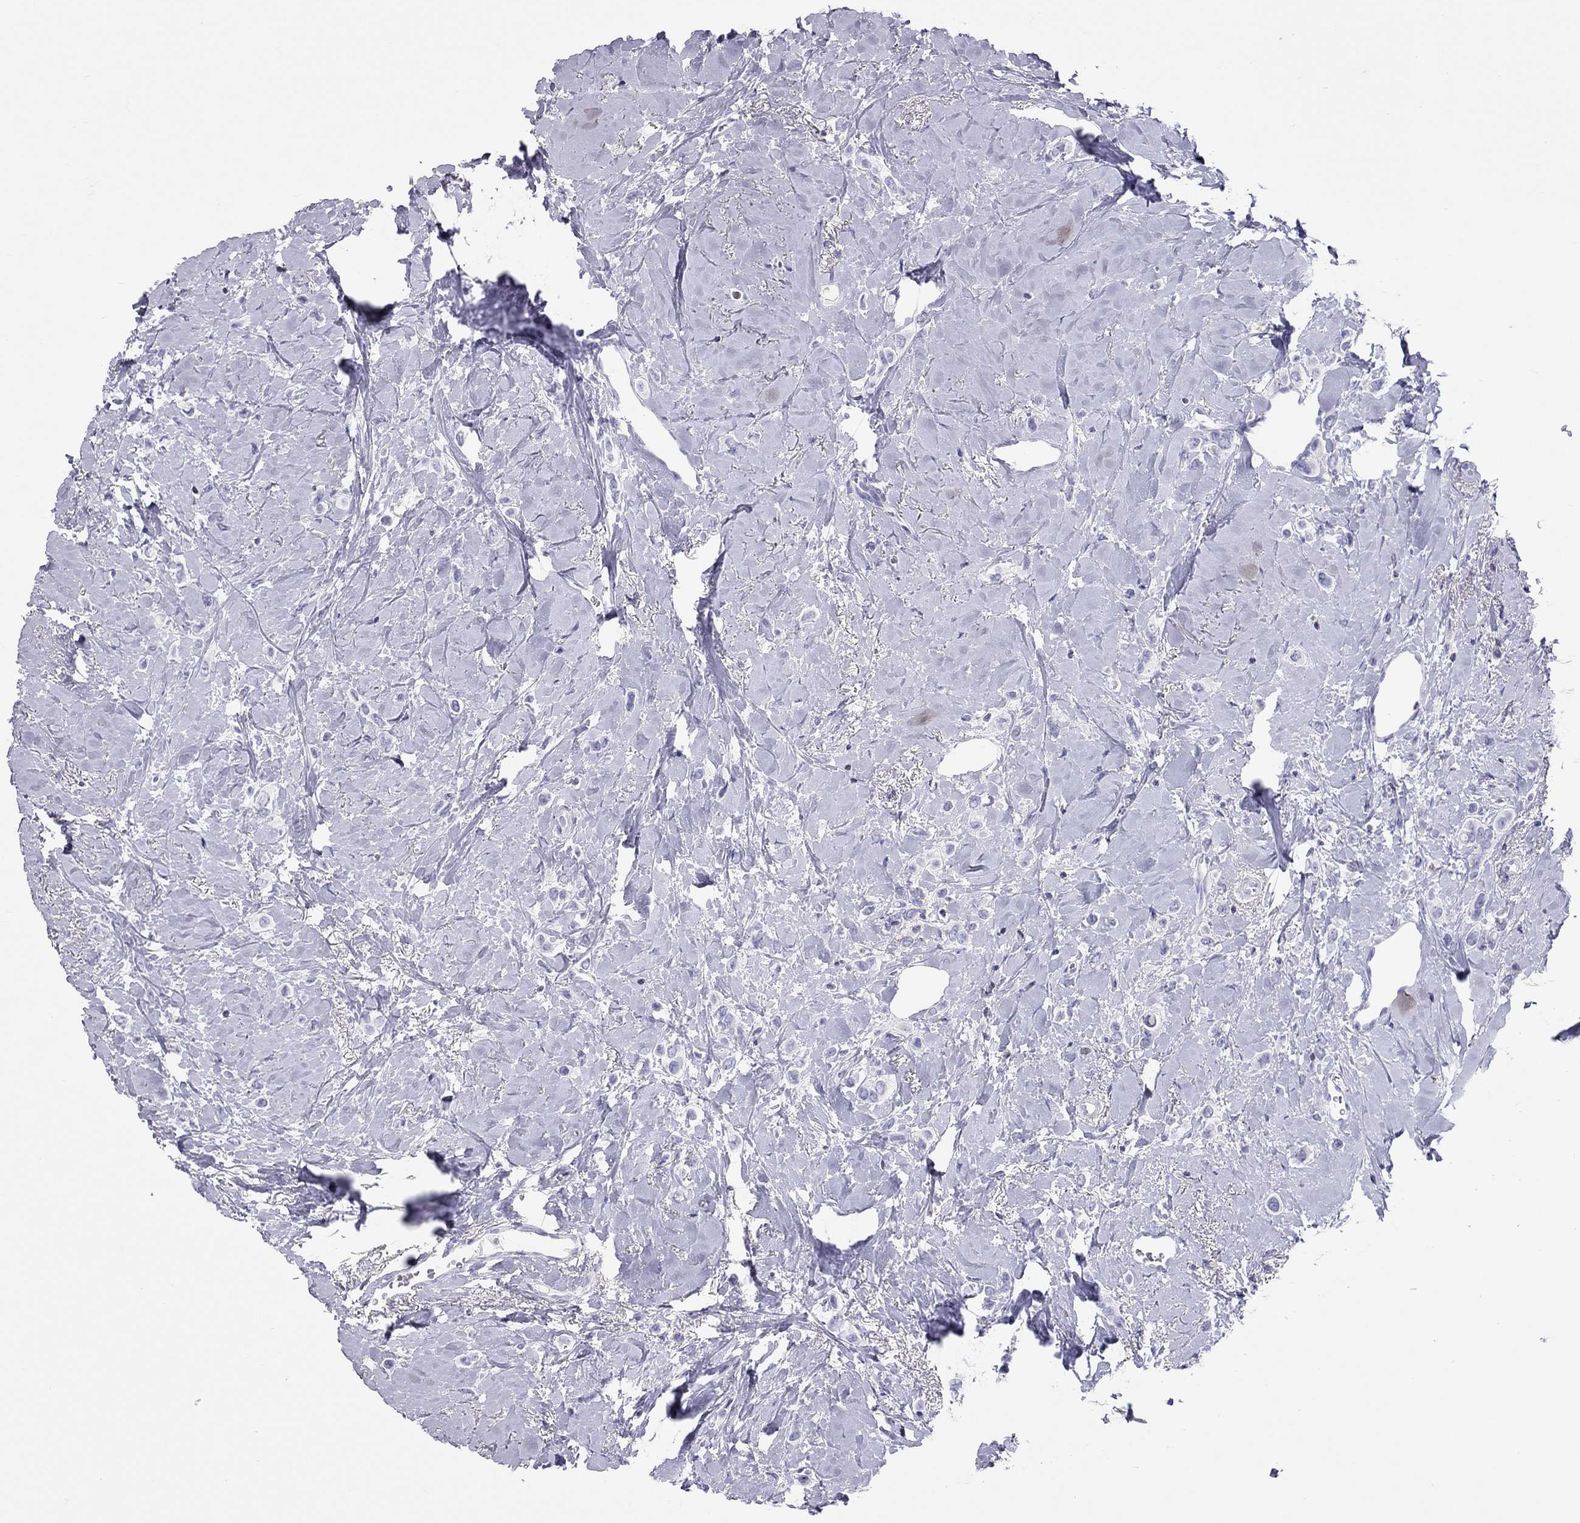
{"staining": {"intensity": "negative", "quantity": "none", "location": "none"}, "tissue": "breast cancer", "cell_type": "Tumor cells", "image_type": "cancer", "snomed": [{"axis": "morphology", "description": "Lobular carcinoma"}, {"axis": "topography", "description": "Breast"}], "caption": "Breast cancer (lobular carcinoma) stained for a protein using IHC displays no positivity tumor cells.", "gene": "STAG3", "patient": {"sex": "female", "age": 66}}